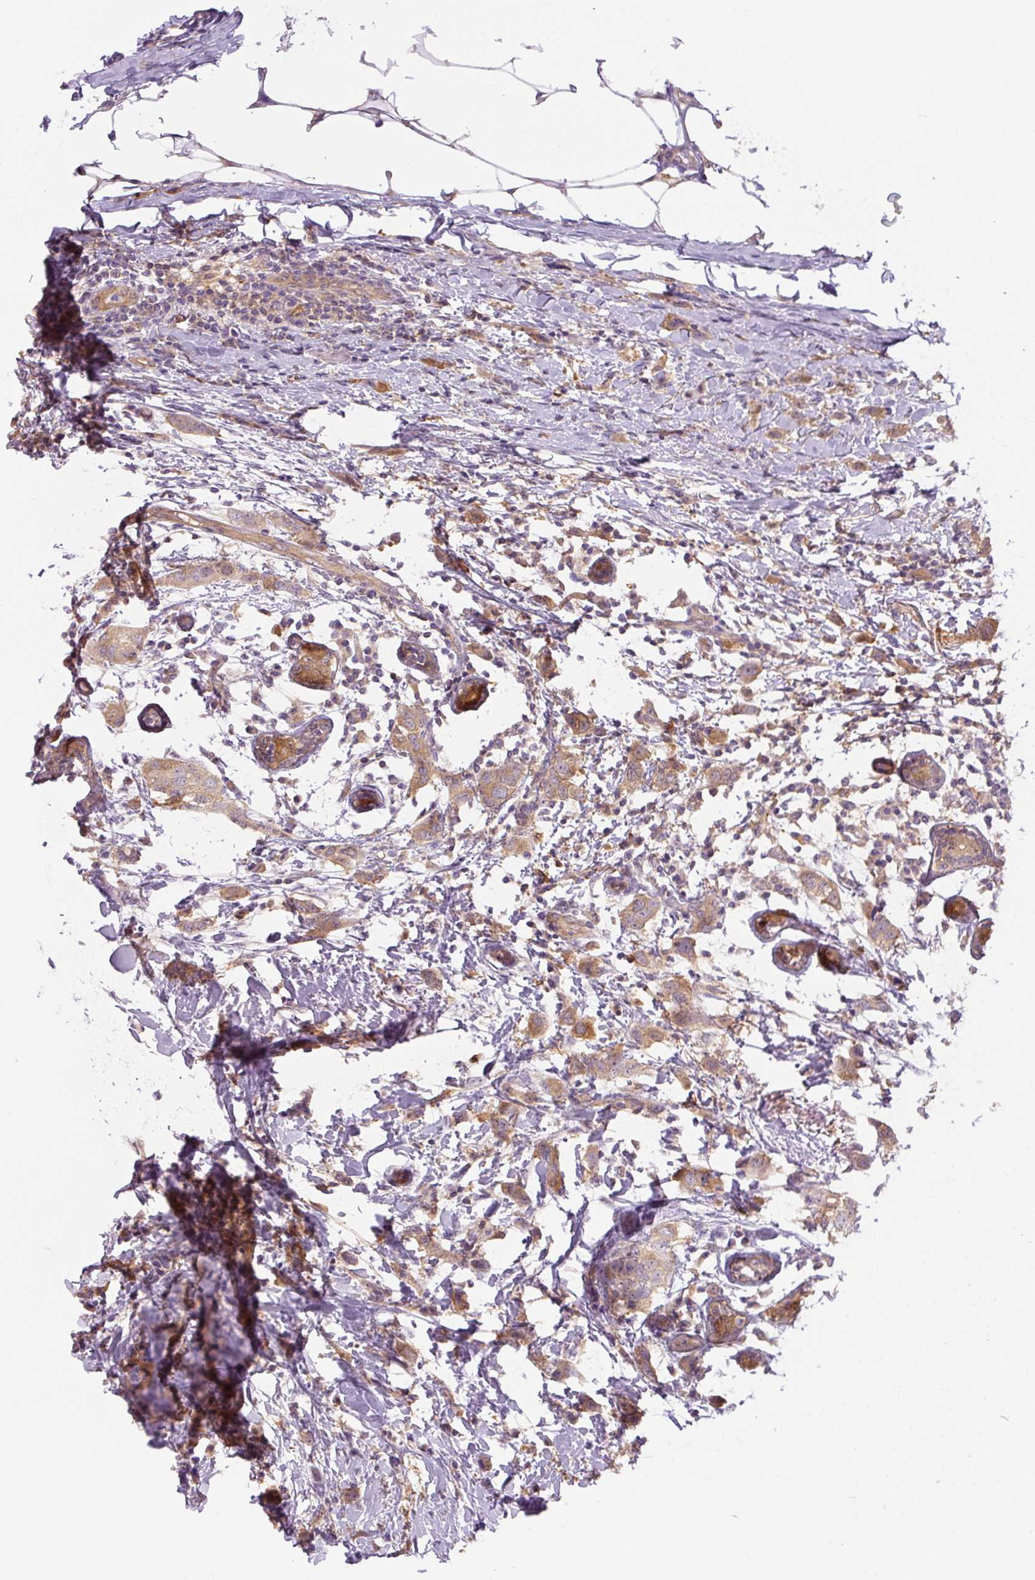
{"staining": {"intensity": "moderate", "quantity": ">75%", "location": "cytoplasmic/membranous"}, "tissue": "breast cancer", "cell_type": "Tumor cells", "image_type": "cancer", "snomed": [{"axis": "morphology", "description": "Duct carcinoma"}, {"axis": "topography", "description": "Breast"}], "caption": "IHC staining of breast cancer, which exhibits medium levels of moderate cytoplasmic/membranous expression in about >75% of tumor cells indicating moderate cytoplasmic/membranous protein expression. The staining was performed using DAB (3,3'-diaminobenzidine) (brown) for protein detection and nuclei were counterstained in hematoxylin (blue).", "gene": "SPSB2", "patient": {"sex": "female", "age": 50}}